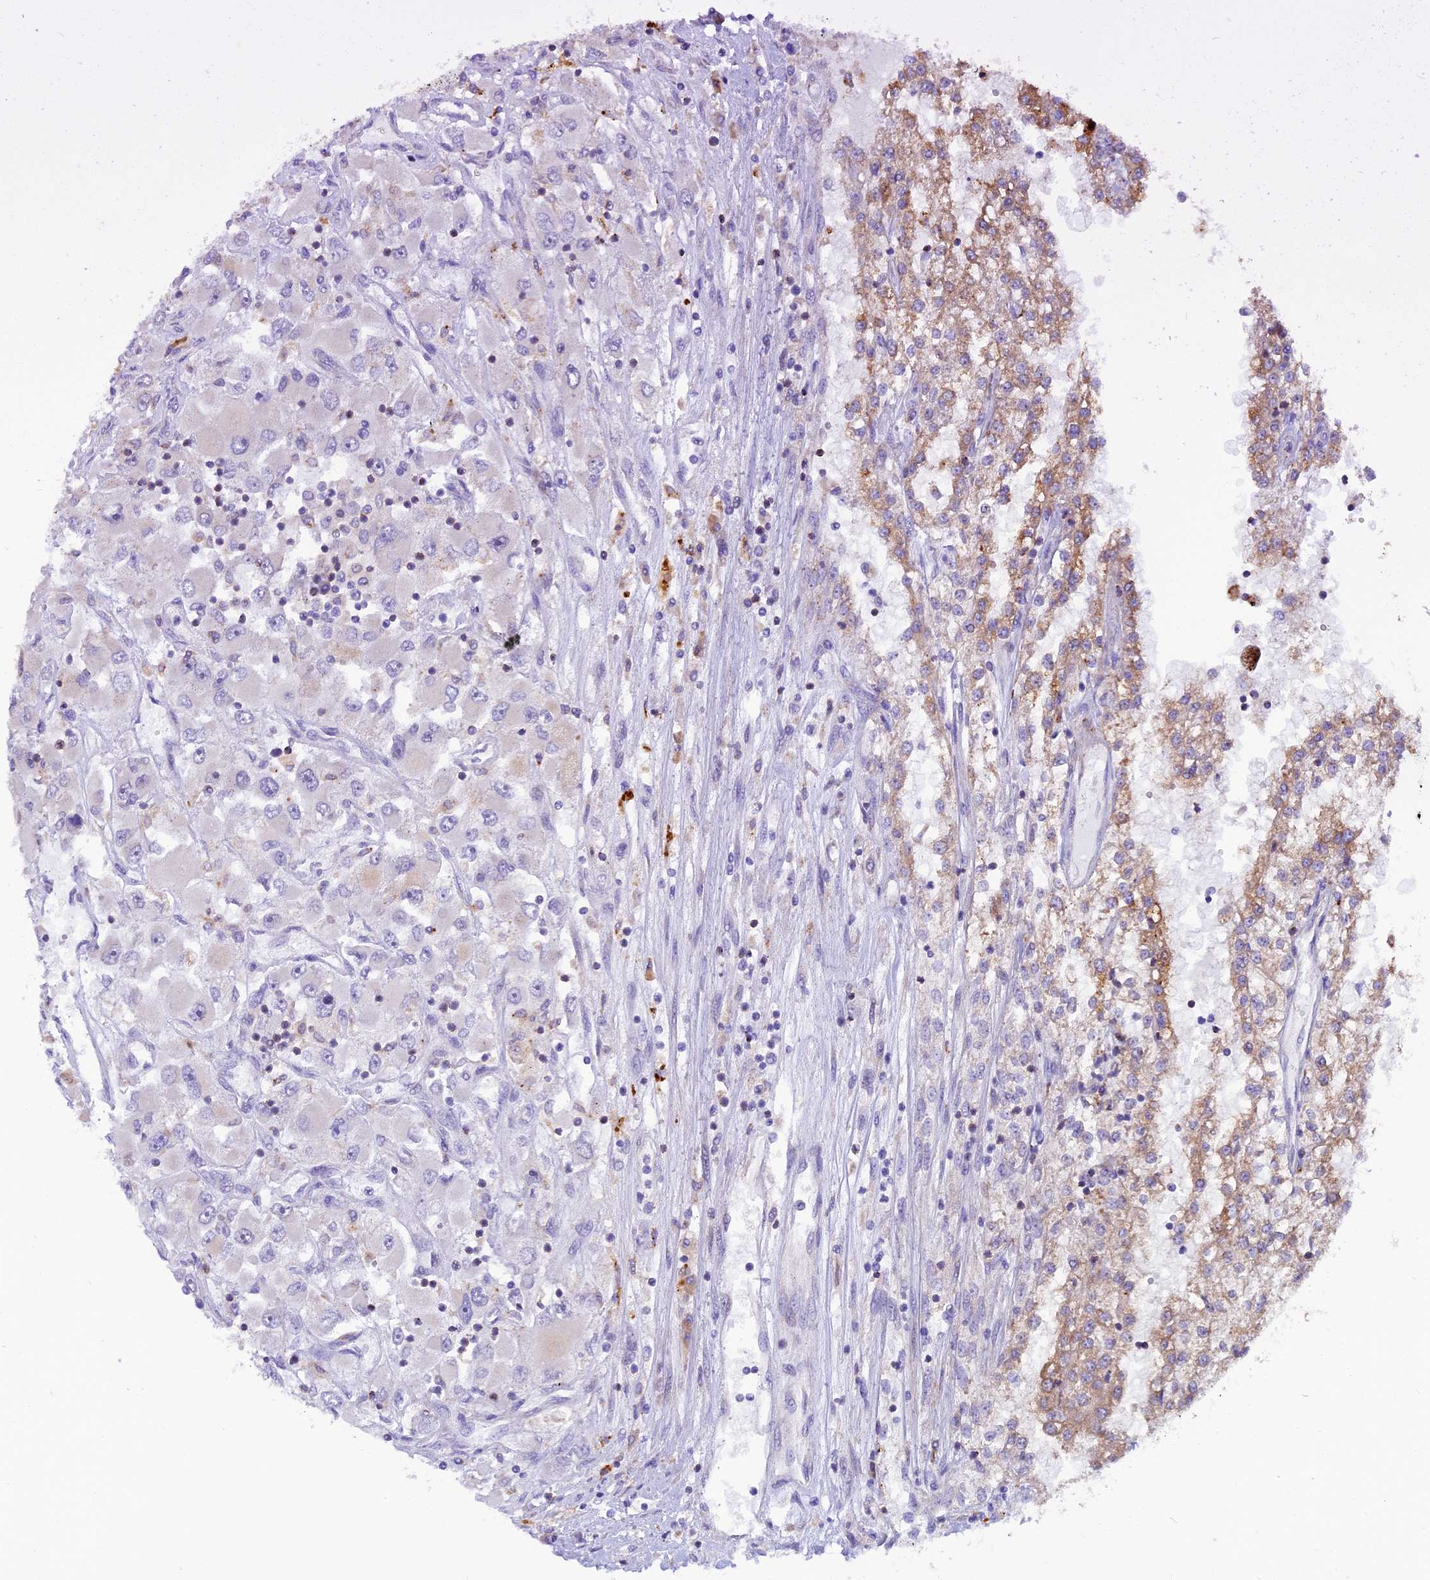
{"staining": {"intensity": "moderate", "quantity": "<25%", "location": "cytoplasmic/membranous"}, "tissue": "renal cancer", "cell_type": "Tumor cells", "image_type": "cancer", "snomed": [{"axis": "morphology", "description": "Adenocarcinoma, NOS"}, {"axis": "topography", "description": "Kidney"}], "caption": "Immunohistochemistry (IHC) of renal adenocarcinoma displays low levels of moderate cytoplasmic/membranous staining in about <25% of tumor cells.", "gene": "THRSP", "patient": {"sex": "female", "age": 52}}